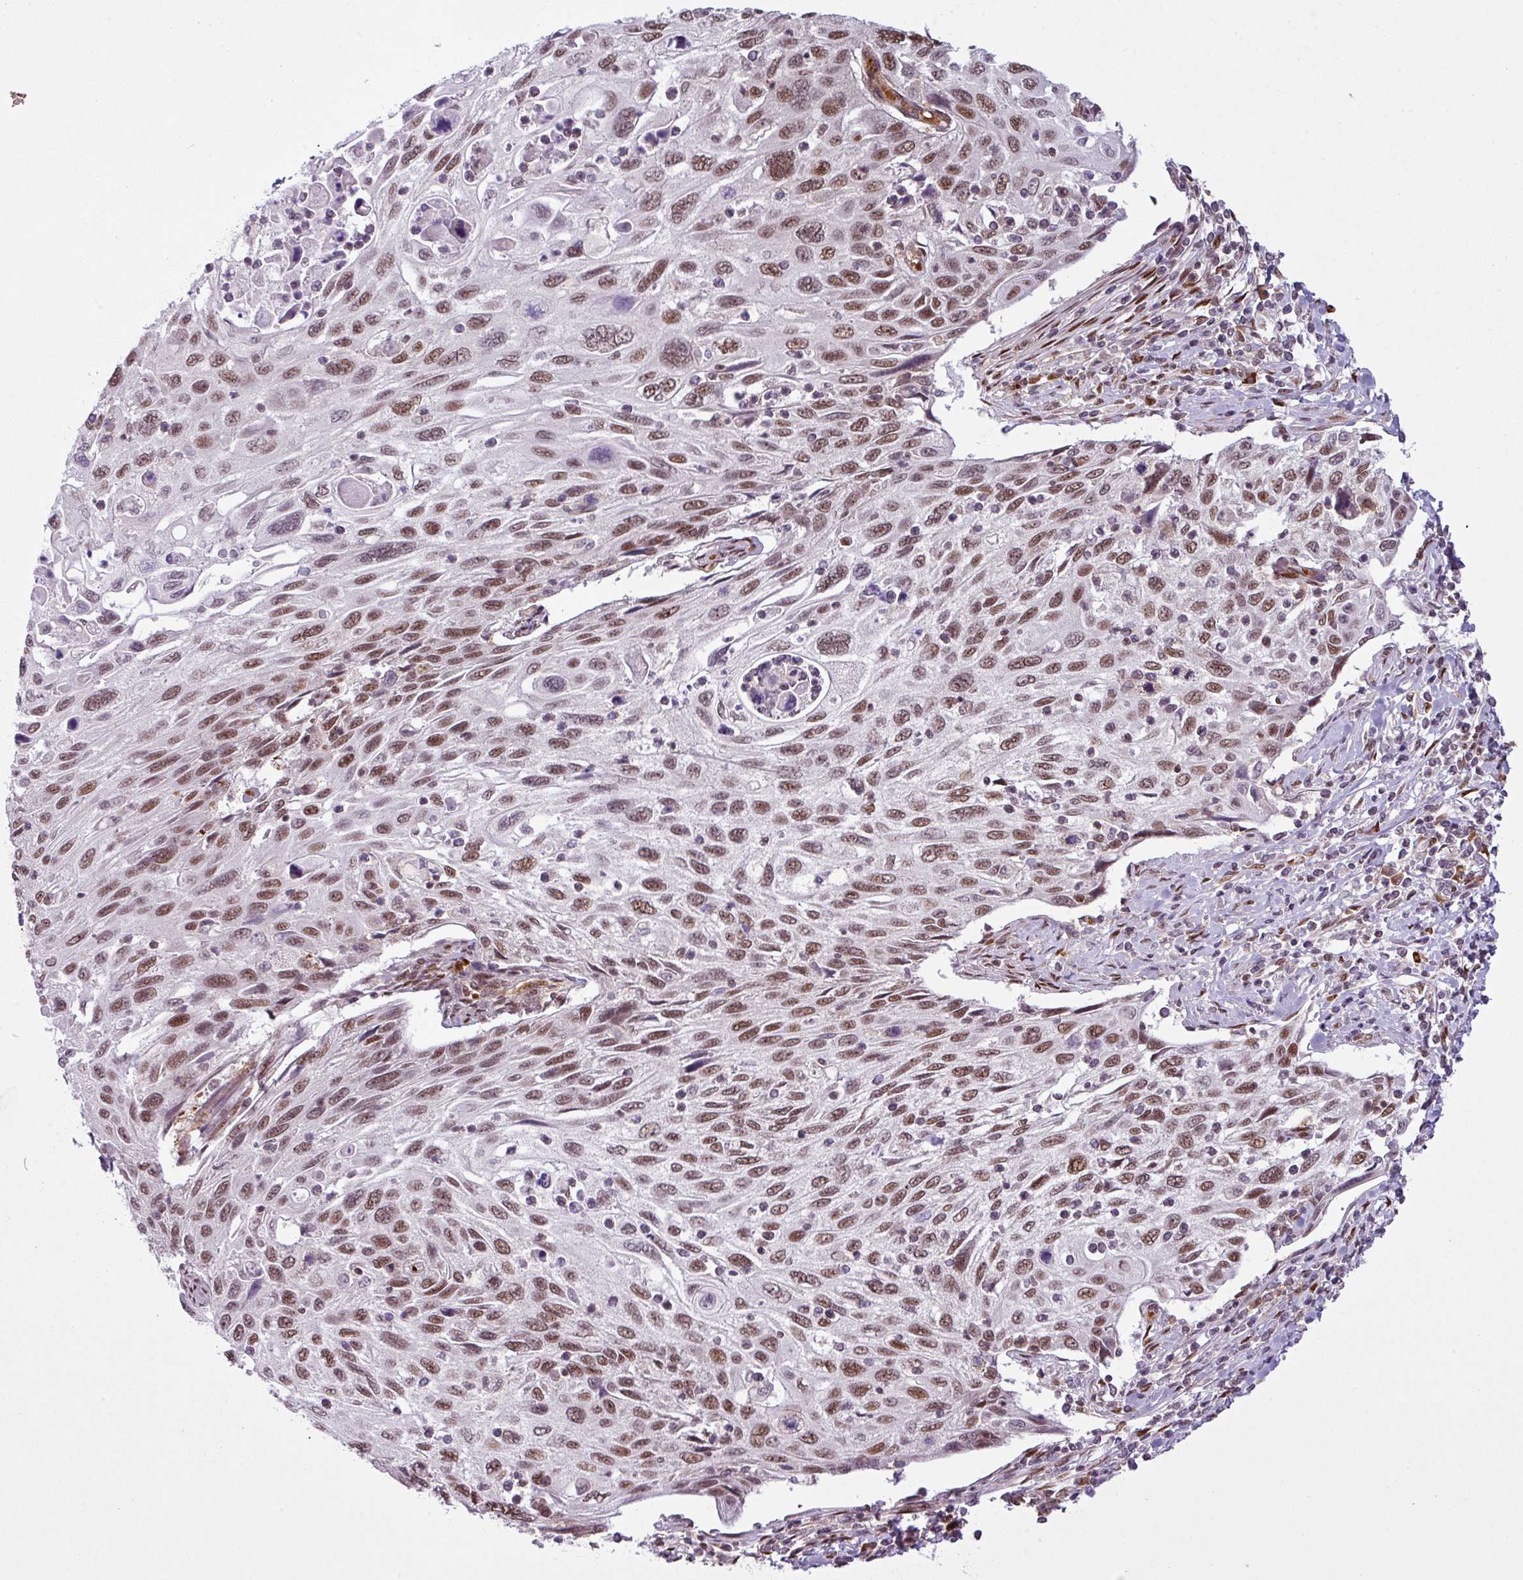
{"staining": {"intensity": "moderate", "quantity": ">75%", "location": "nuclear"}, "tissue": "cervical cancer", "cell_type": "Tumor cells", "image_type": "cancer", "snomed": [{"axis": "morphology", "description": "Squamous cell carcinoma, NOS"}, {"axis": "topography", "description": "Cervix"}], "caption": "The immunohistochemical stain highlights moderate nuclear expression in tumor cells of squamous cell carcinoma (cervical) tissue.", "gene": "PRDM5", "patient": {"sex": "female", "age": 70}}